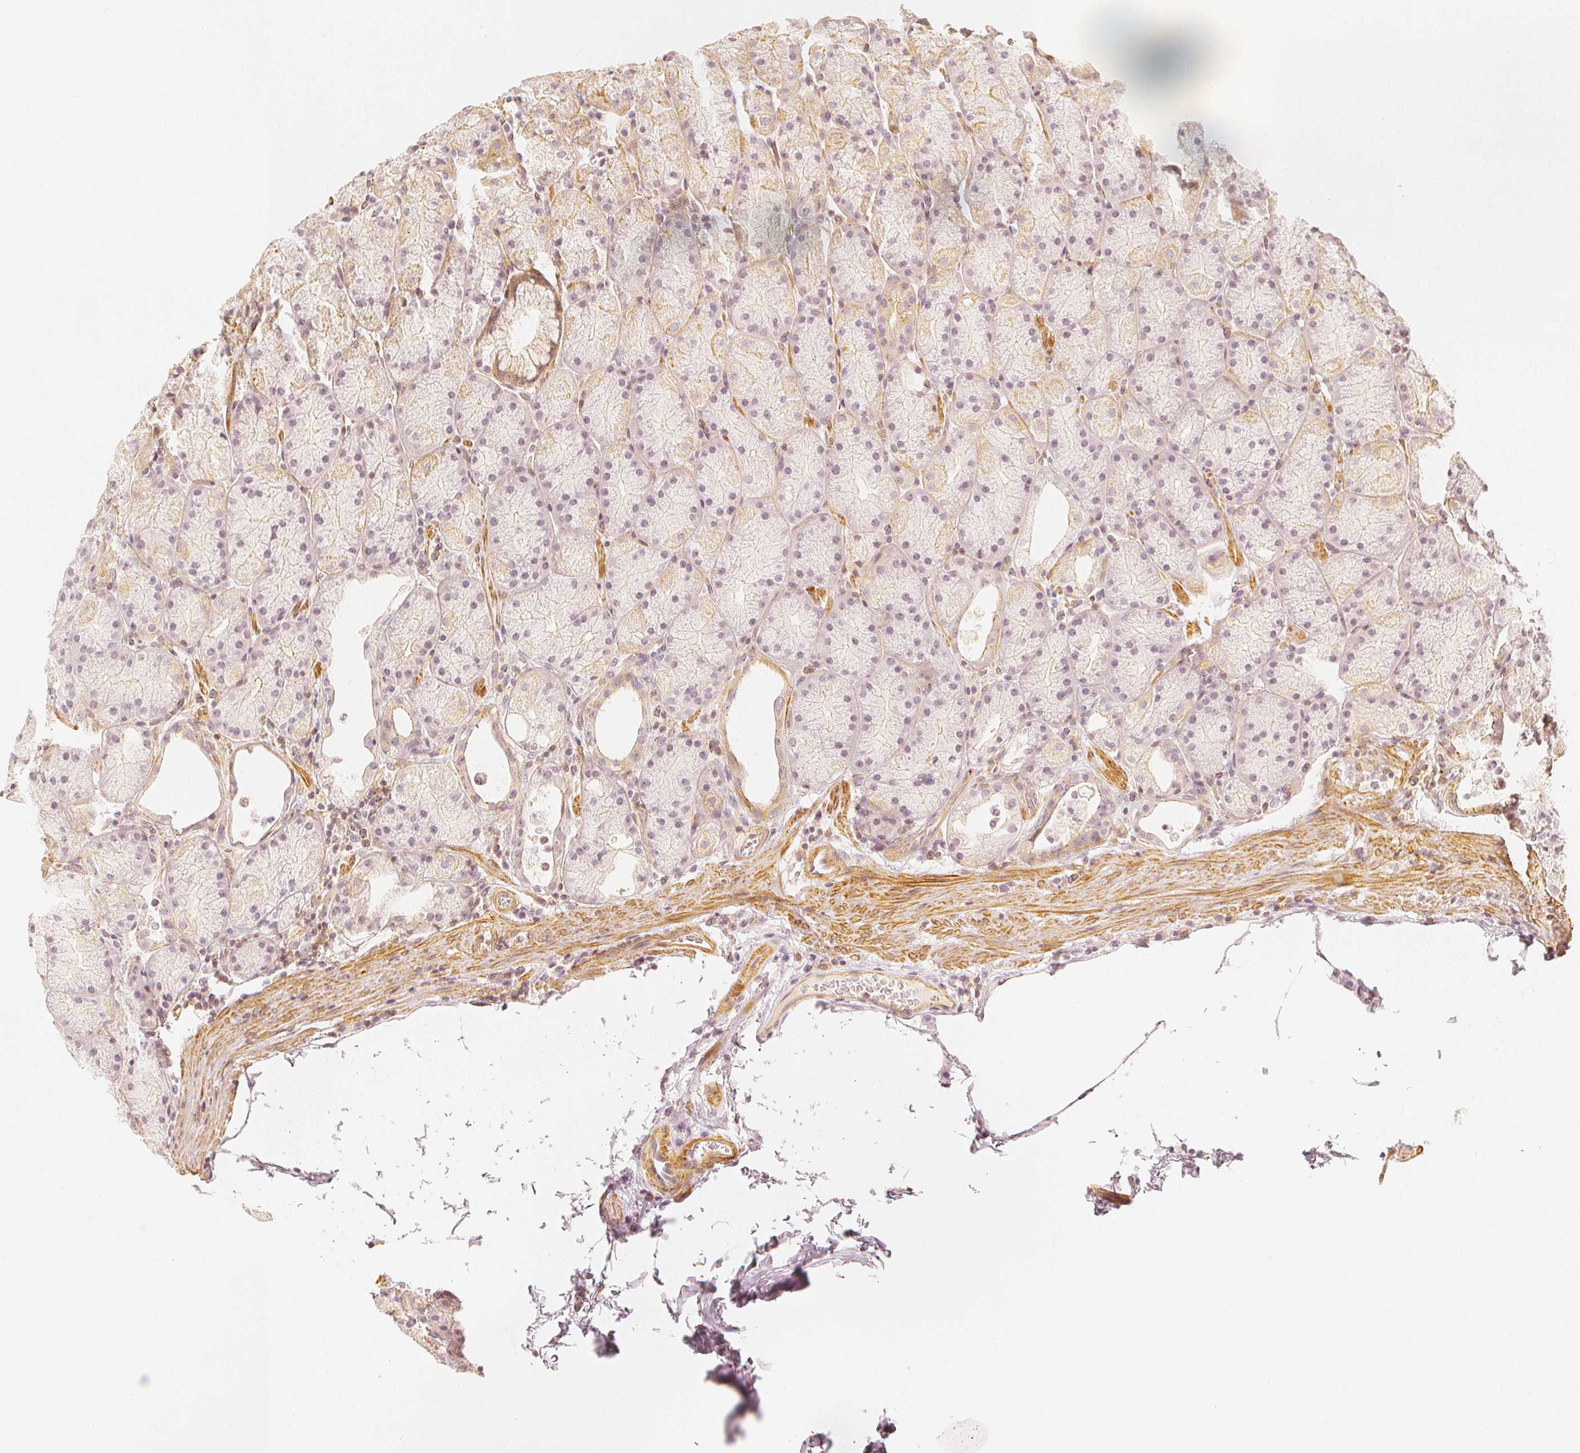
{"staining": {"intensity": "moderate", "quantity": "<25%", "location": "cytoplasmic/membranous"}, "tissue": "stomach", "cell_type": "Glandular cells", "image_type": "normal", "snomed": [{"axis": "morphology", "description": "Normal tissue, NOS"}, {"axis": "topography", "description": "Stomach, upper"}, {"axis": "topography", "description": "Stomach"}], "caption": "Stomach was stained to show a protein in brown. There is low levels of moderate cytoplasmic/membranous positivity in approximately <25% of glandular cells. The staining is performed using DAB brown chromogen to label protein expression. The nuclei are counter-stained blue using hematoxylin.", "gene": "ARHGAP26", "patient": {"sex": "male", "age": 48}}